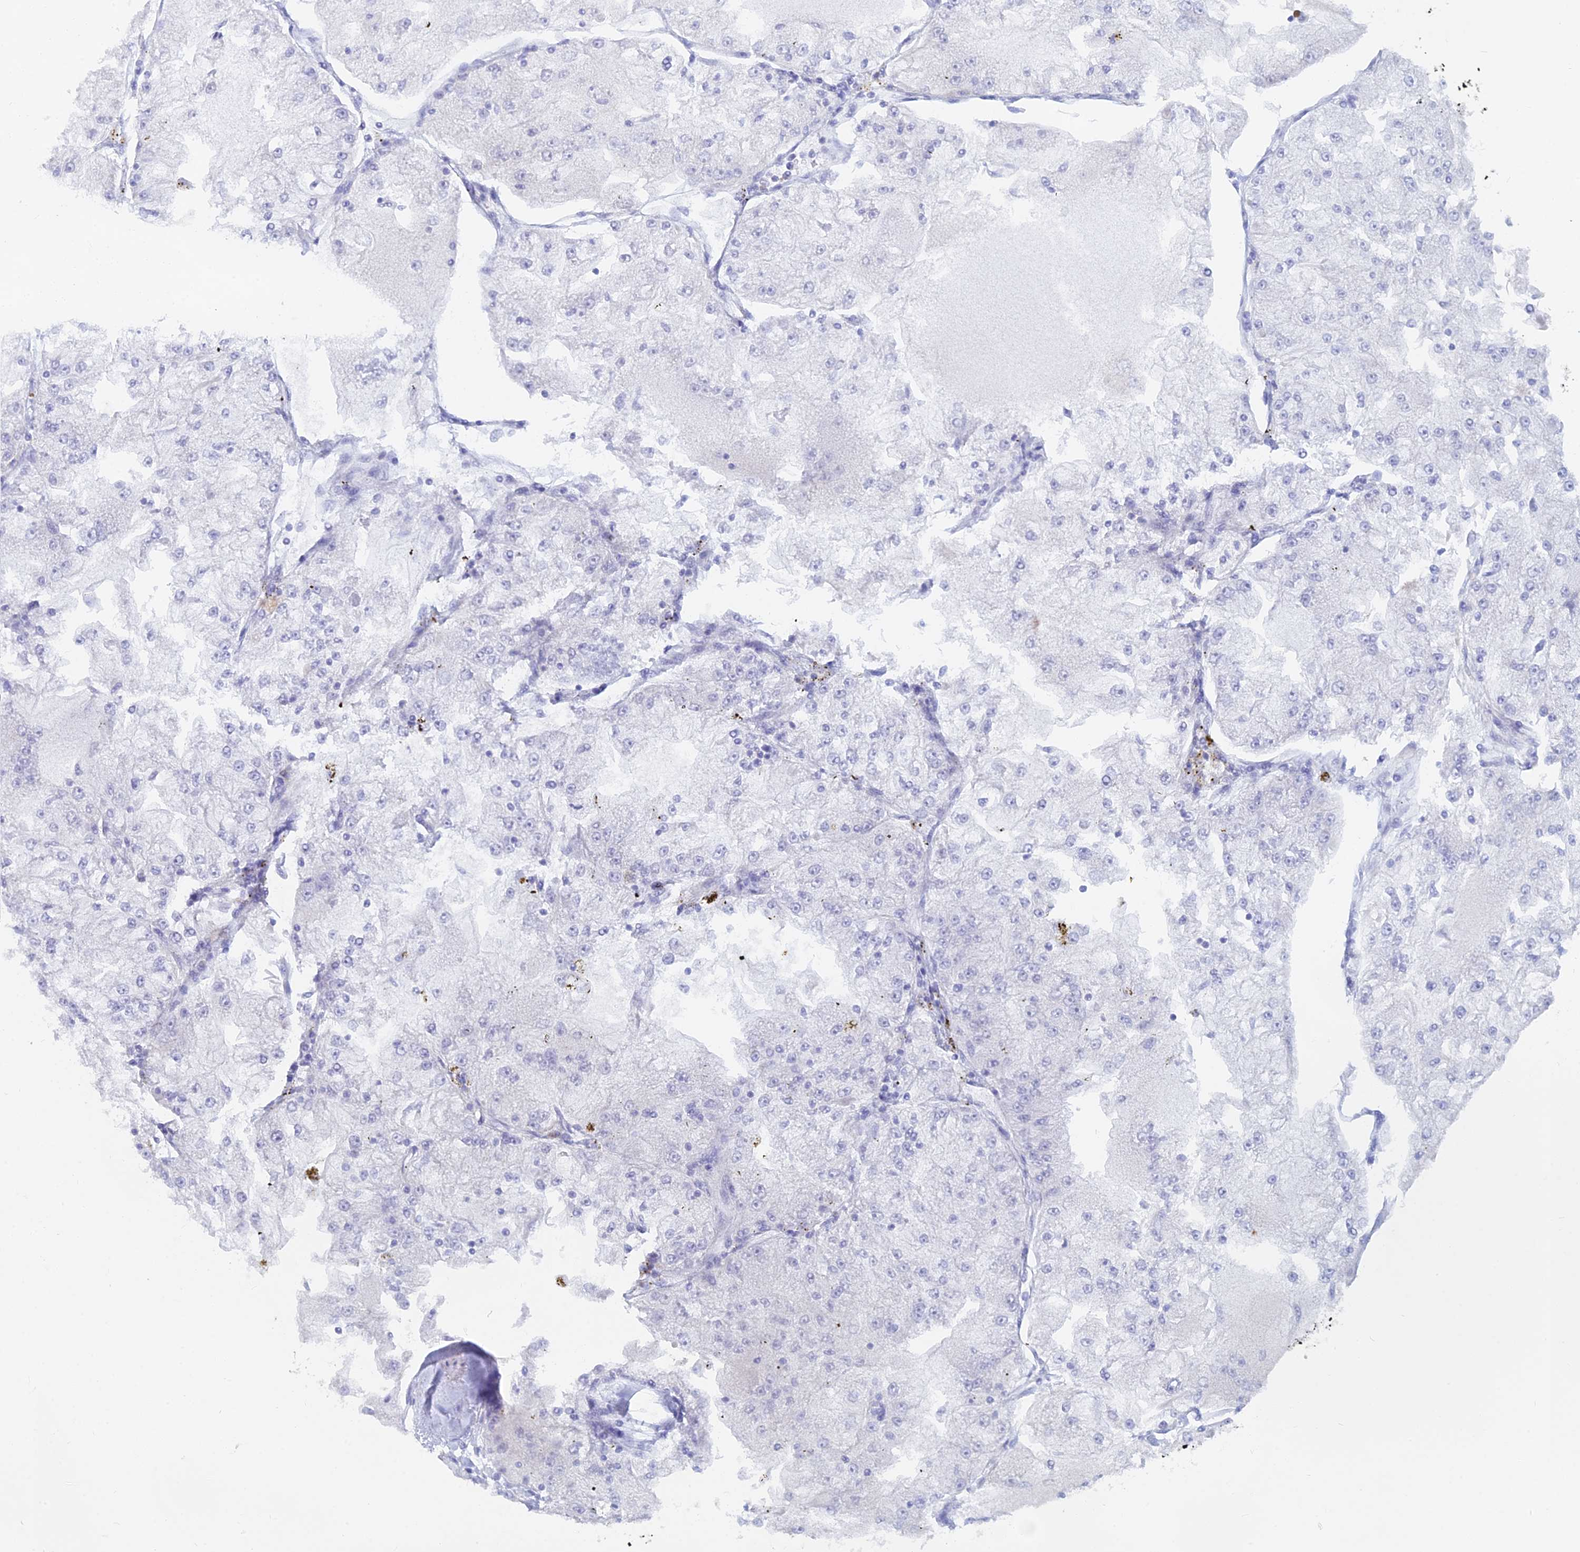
{"staining": {"intensity": "negative", "quantity": "none", "location": "none"}, "tissue": "renal cancer", "cell_type": "Tumor cells", "image_type": "cancer", "snomed": [{"axis": "morphology", "description": "Adenocarcinoma, NOS"}, {"axis": "topography", "description": "Kidney"}], "caption": "This is an immunohistochemistry micrograph of renal cancer (adenocarcinoma). There is no positivity in tumor cells.", "gene": "WDR35", "patient": {"sex": "female", "age": 72}}